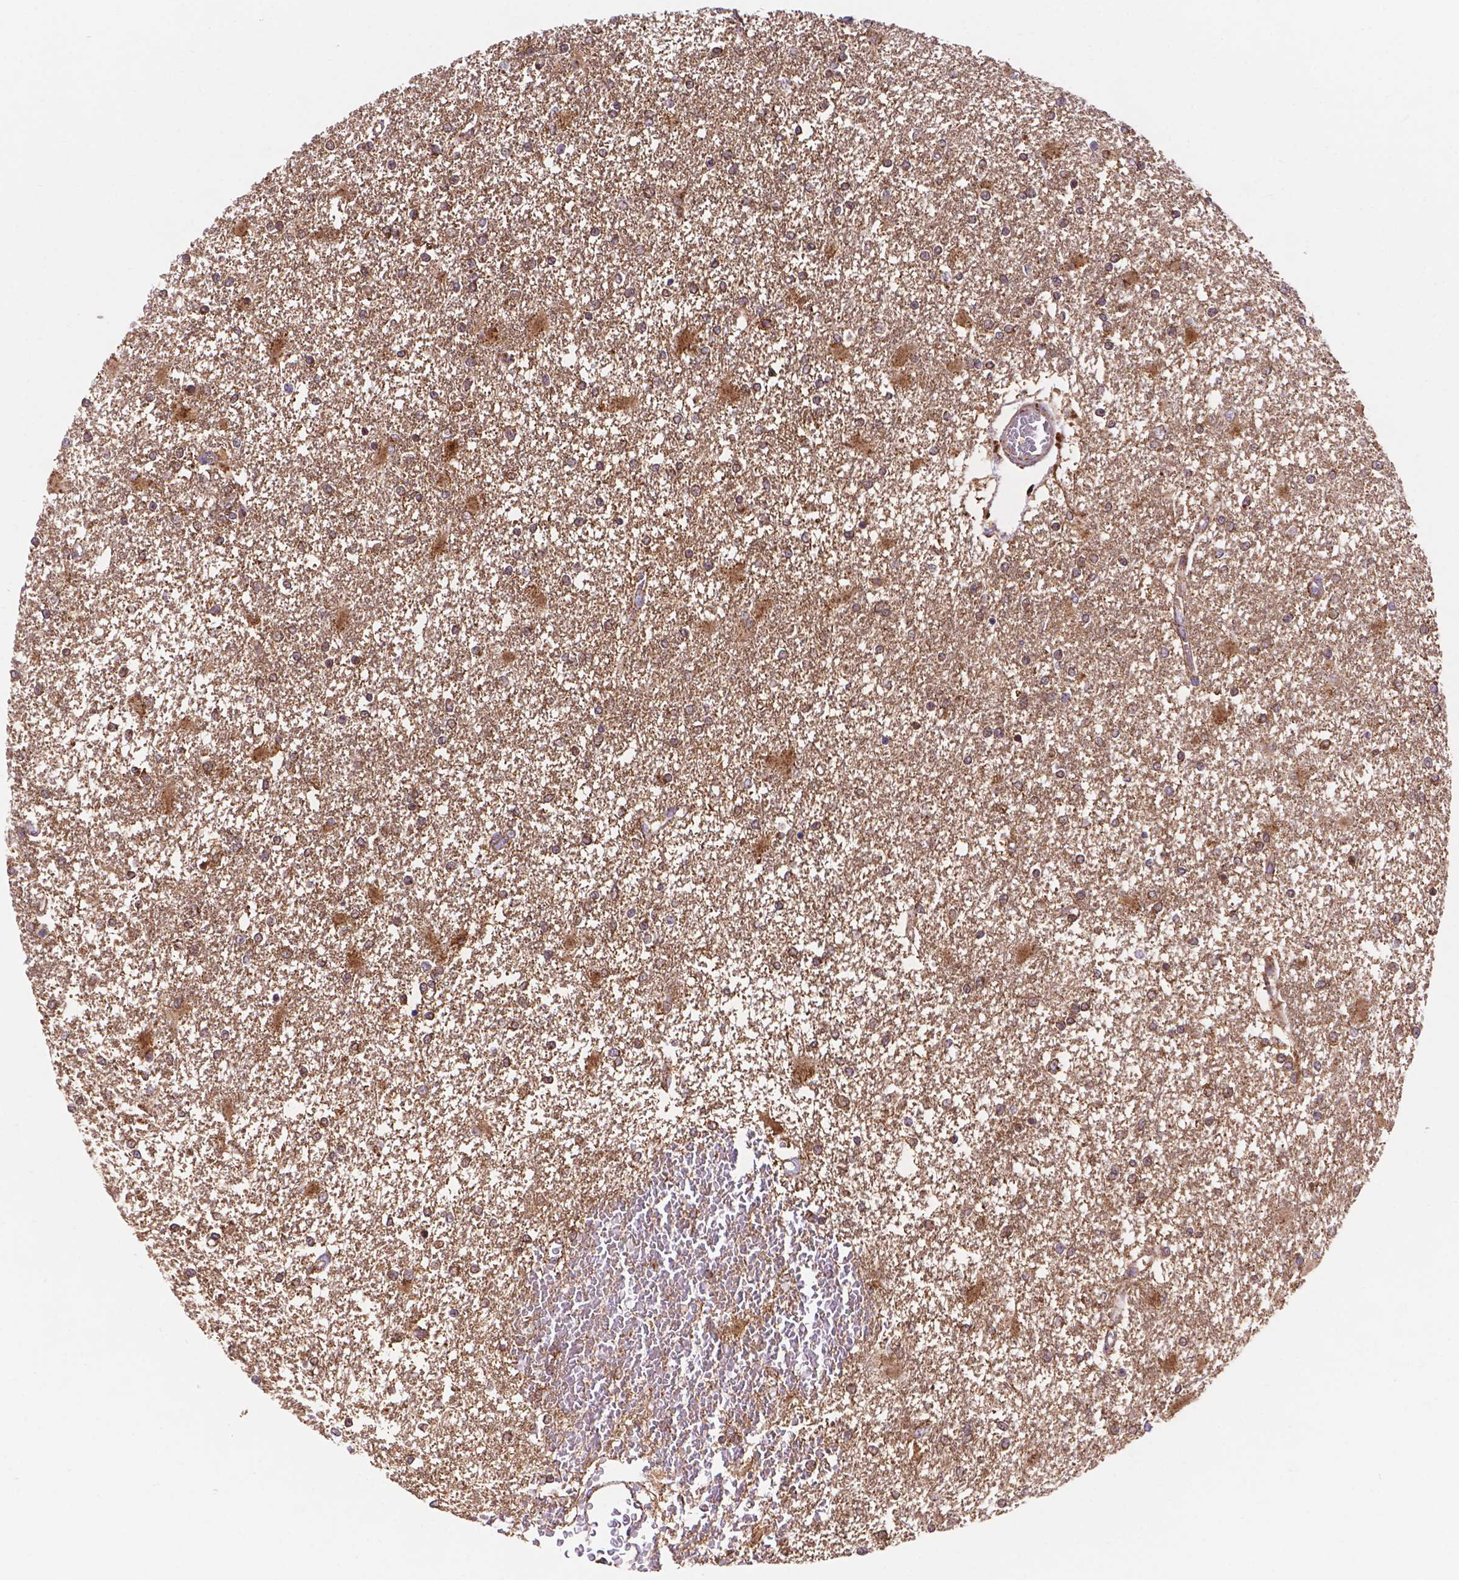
{"staining": {"intensity": "moderate", "quantity": ">75%", "location": "cytoplasmic/membranous"}, "tissue": "glioma", "cell_type": "Tumor cells", "image_type": "cancer", "snomed": [{"axis": "morphology", "description": "Glioma, malignant, High grade"}, {"axis": "topography", "description": "Cerebral cortex"}], "caption": "Glioma stained with DAB (3,3'-diaminobenzidine) IHC shows medium levels of moderate cytoplasmic/membranous staining in about >75% of tumor cells.", "gene": "AK3", "patient": {"sex": "male", "age": 79}}